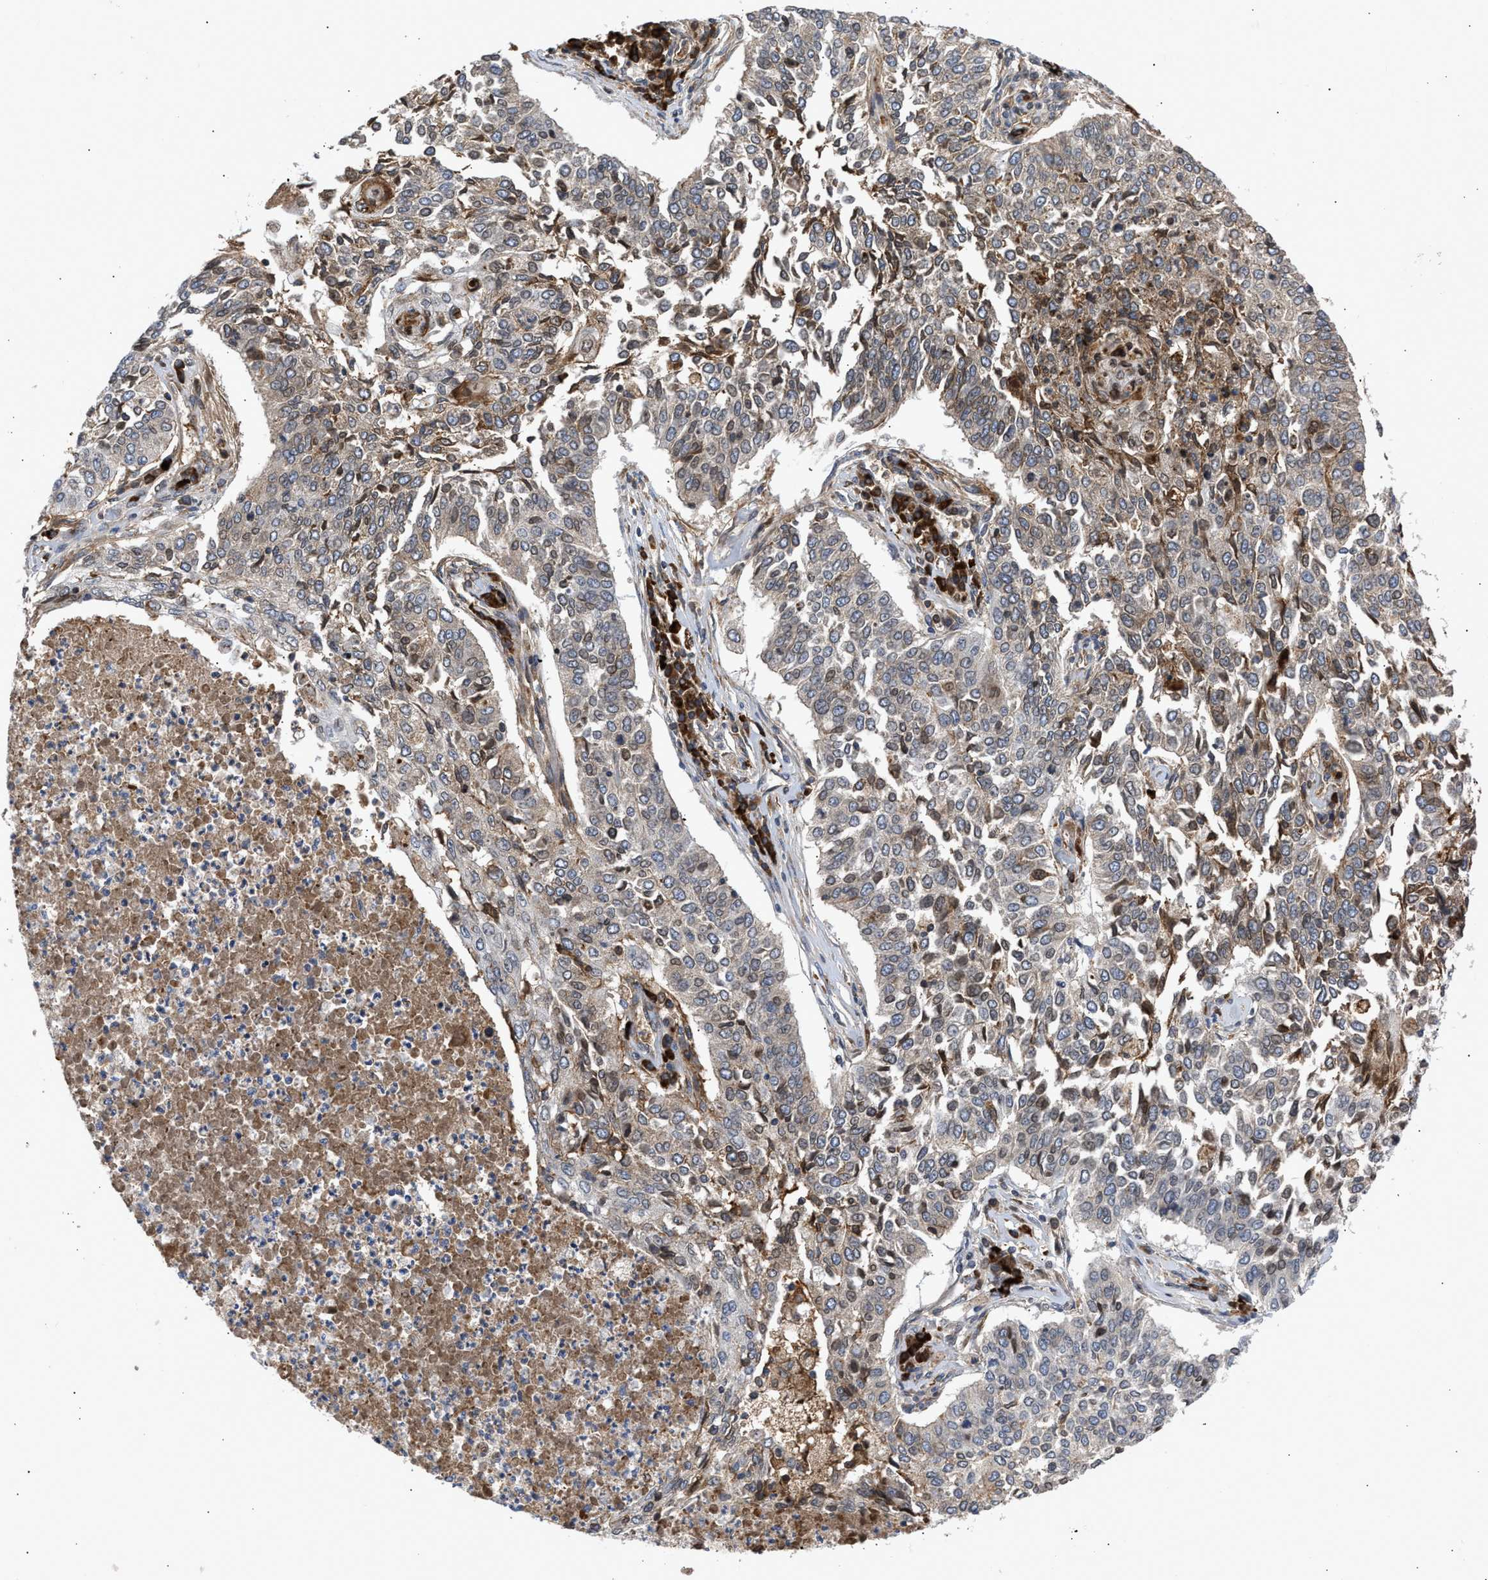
{"staining": {"intensity": "weak", "quantity": "<25%", "location": "cytoplasmic/membranous"}, "tissue": "lung cancer", "cell_type": "Tumor cells", "image_type": "cancer", "snomed": [{"axis": "morphology", "description": "Normal tissue, NOS"}, {"axis": "morphology", "description": "Squamous cell carcinoma, NOS"}, {"axis": "topography", "description": "Cartilage tissue"}, {"axis": "topography", "description": "Bronchus"}, {"axis": "topography", "description": "Lung"}], "caption": "This is an IHC image of lung cancer (squamous cell carcinoma). There is no staining in tumor cells.", "gene": "NUP62", "patient": {"sex": "female", "age": 49}}